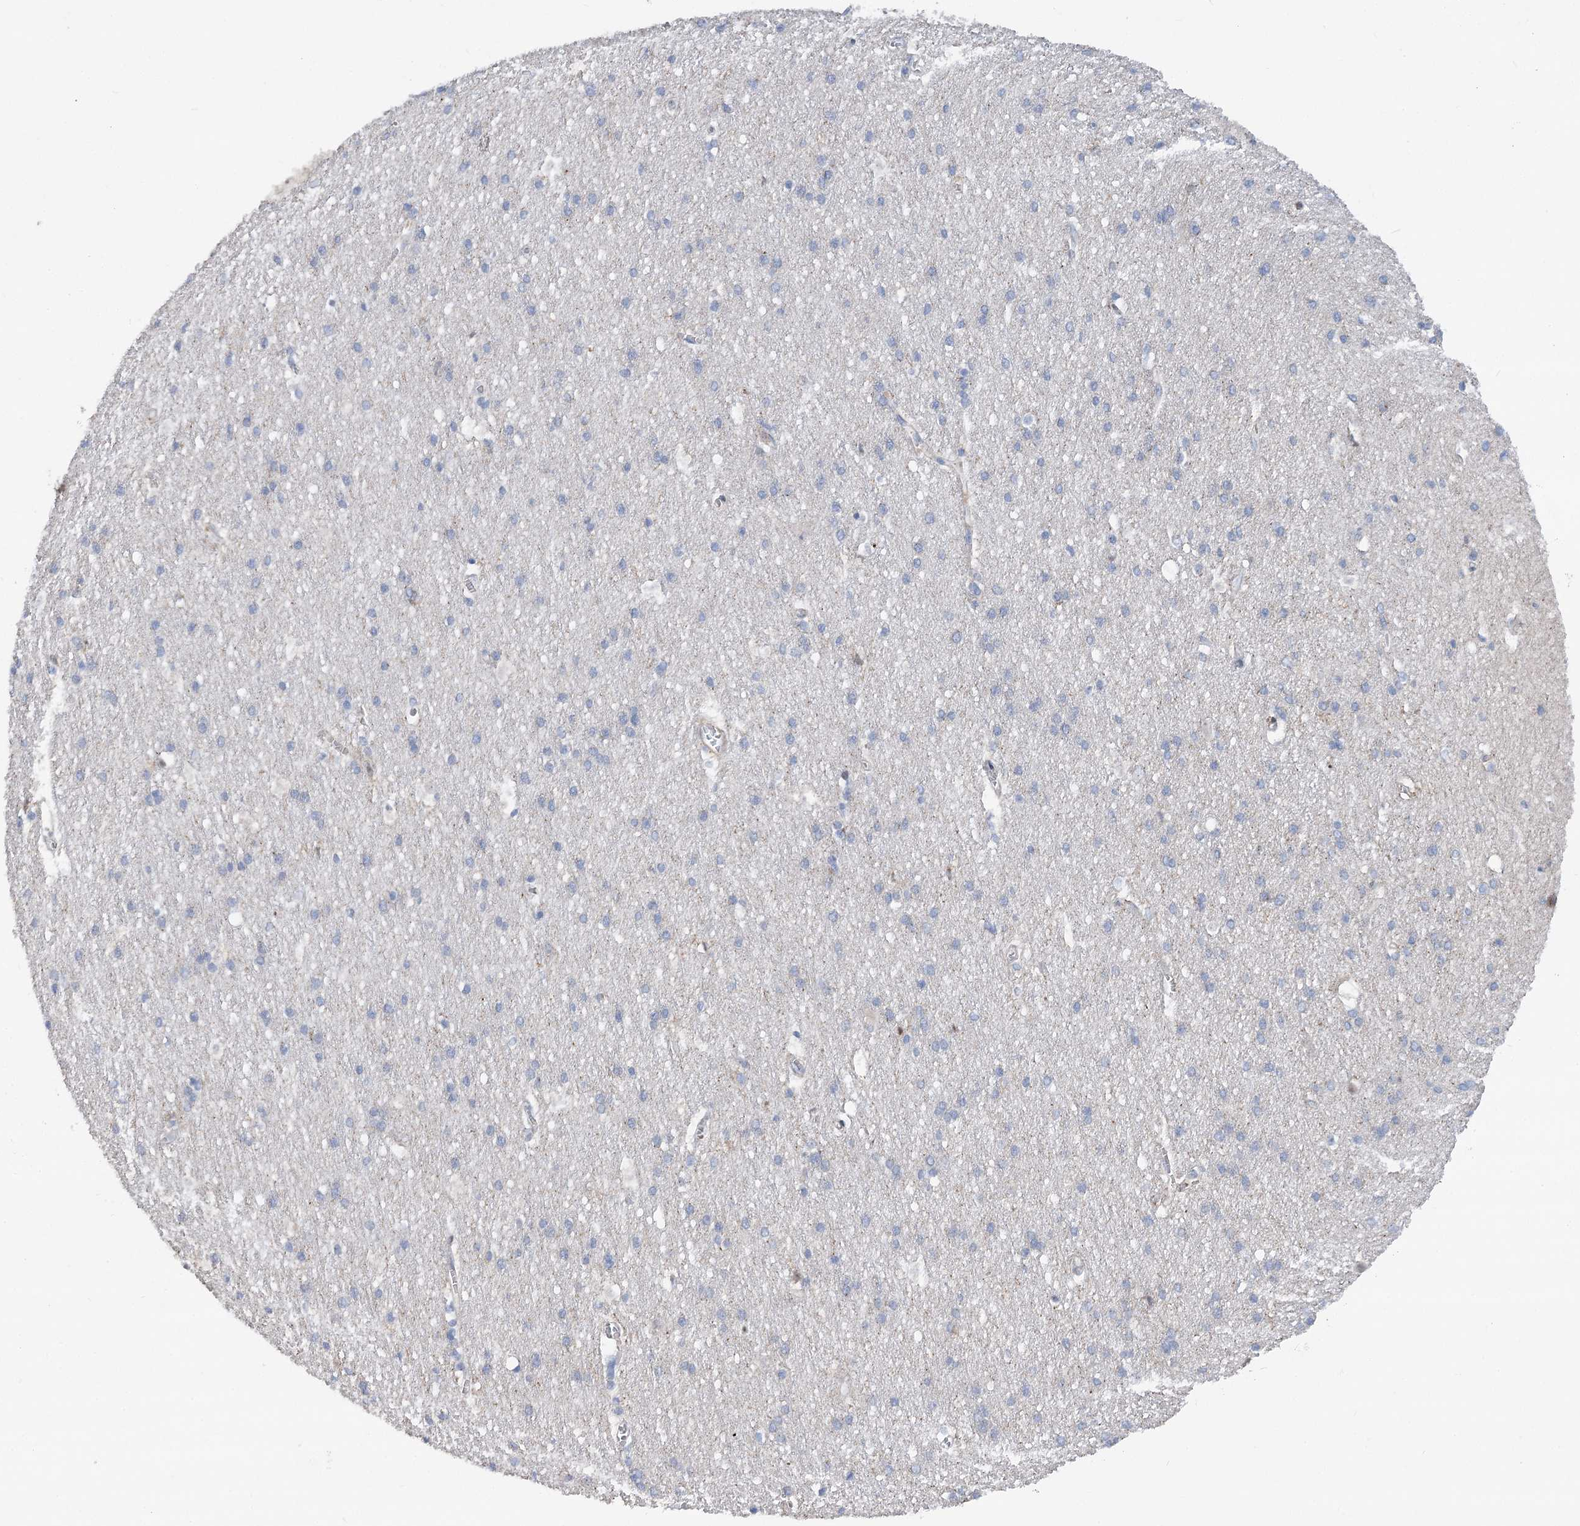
{"staining": {"intensity": "negative", "quantity": "none", "location": "none"}, "tissue": "cerebral cortex", "cell_type": "Endothelial cells", "image_type": "normal", "snomed": [{"axis": "morphology", "description": "Normal tissue, NOS"}, {"axis": "topography", "description": "Cerebral cortex"}], "caption": "High power microscopy histopathology image of an immunohistochemistry (IHC) photomicrograph of benign cerebral cortex, revealing no significant staining in endothelial cells.", "gene": "LARP1B", "patient": {"sex": "male", "age": 54}}